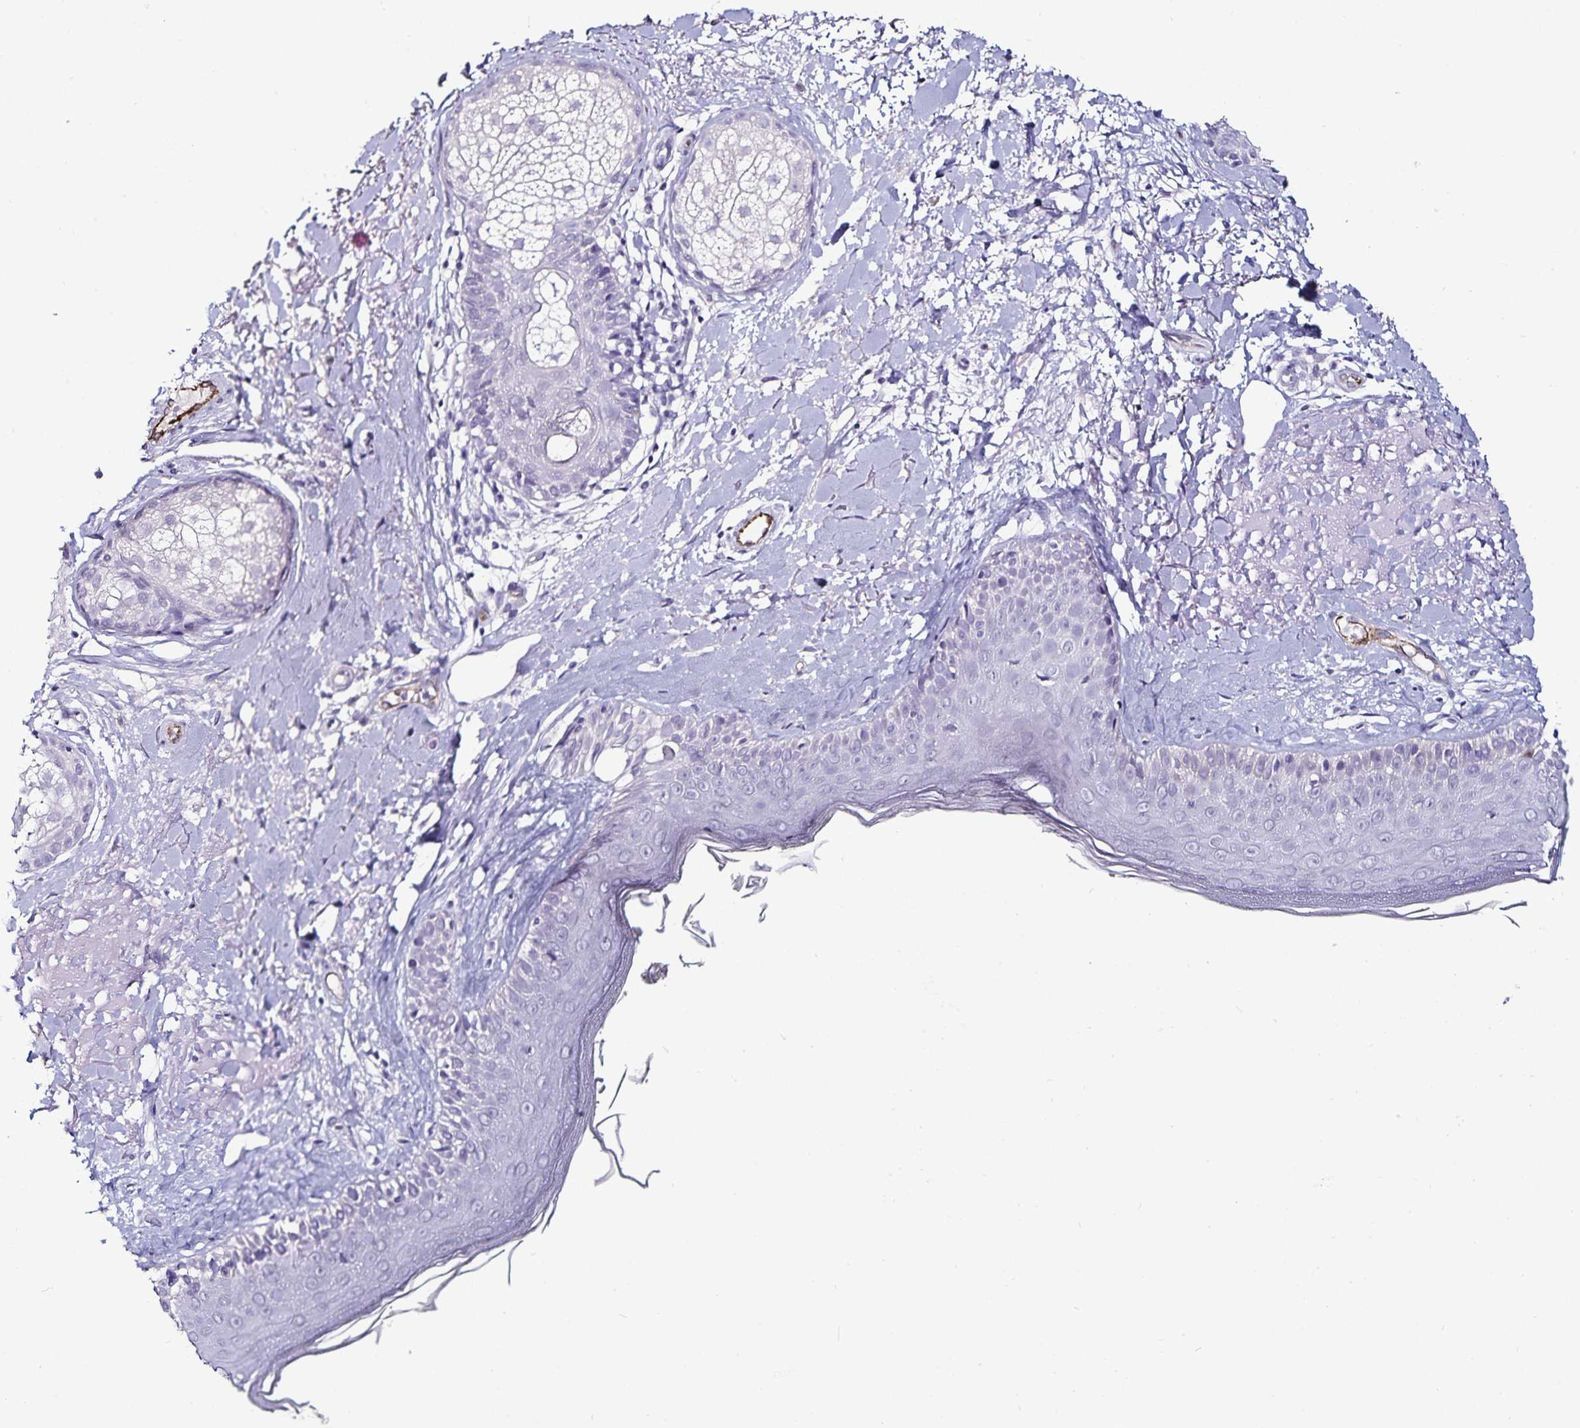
{"staining": {"intensity": "negative", "quantity": "none", "location": "none"}, "tissue": "skin", "cell_type": "Fibroblasts", "image_type": "normal", "snomed": [{"axis": "morphology", "description": "Normal tissue, NOS"}, {"axis": "topography", "description": "Skin"}], "caption": "Fibroblasts are negative for brown protein staining in normal skin. Nuclei are stained in blue.", "gene": "TSPAN7", "patient": {"sex": "male", "age": 73}}